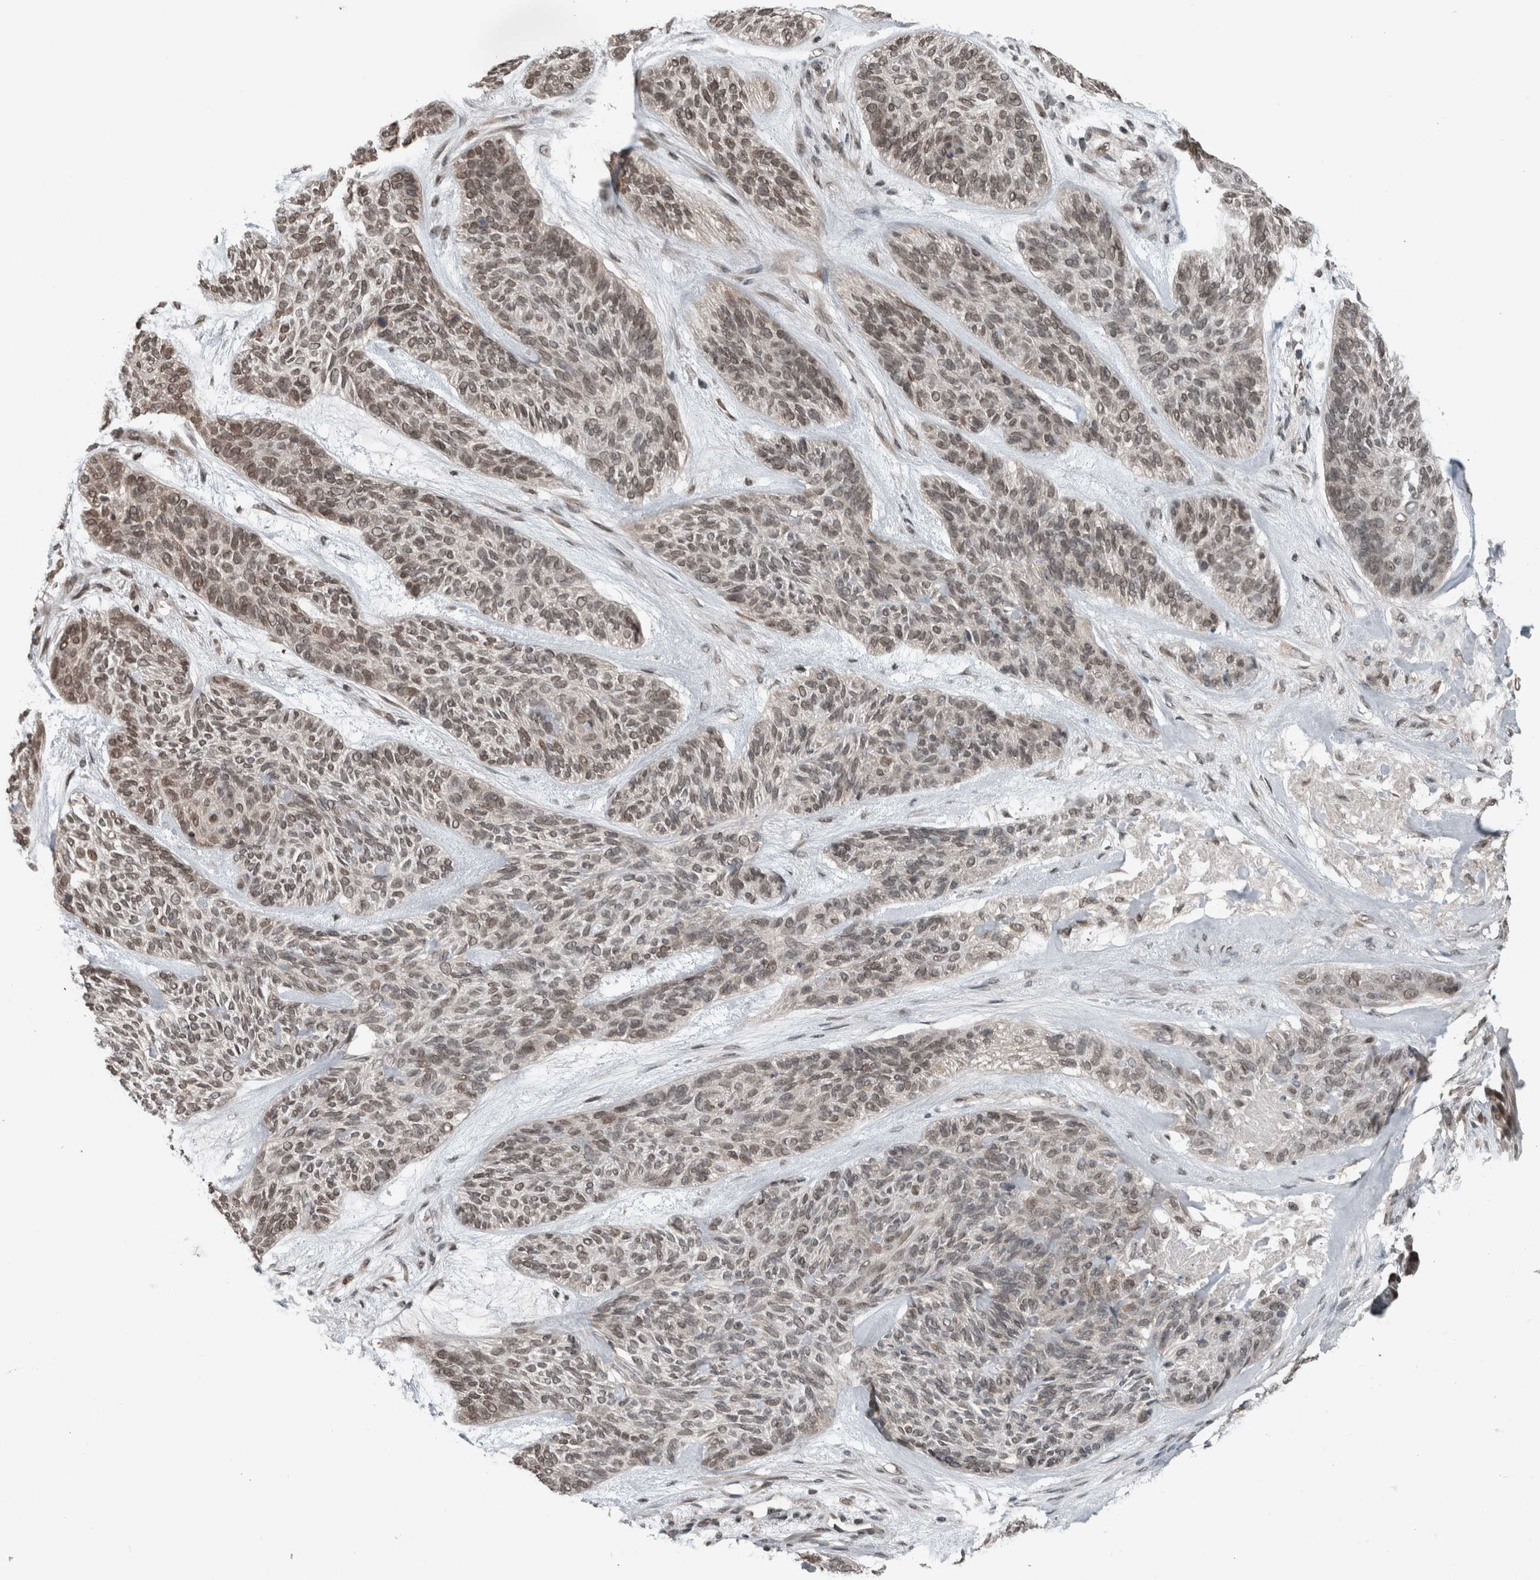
{"staining": {"intensity": "weak", "quantity": ">75%", "location": "nuclear"}, "tissue": "skin cancer", "cell_type": "Tumor cells", "image_type": "cancer", "snomed": [{"axis": "morphology", "description": "Basal cell carcinoma"}, {"axis": "topography", "description": "Skin"}], "caption": "Protein staining exhibits weak nuclear positivity in approximately >75% of tumor cells in skin basal cell carcinoma. (Stains: DAB (3,3'-diaminobenzidine) in brown, nuclei in blue, Microscopy: brightfield microscopy at high magnification).", "gene": "SPAG7", "patient": {"sex": "male", "age": 55}}